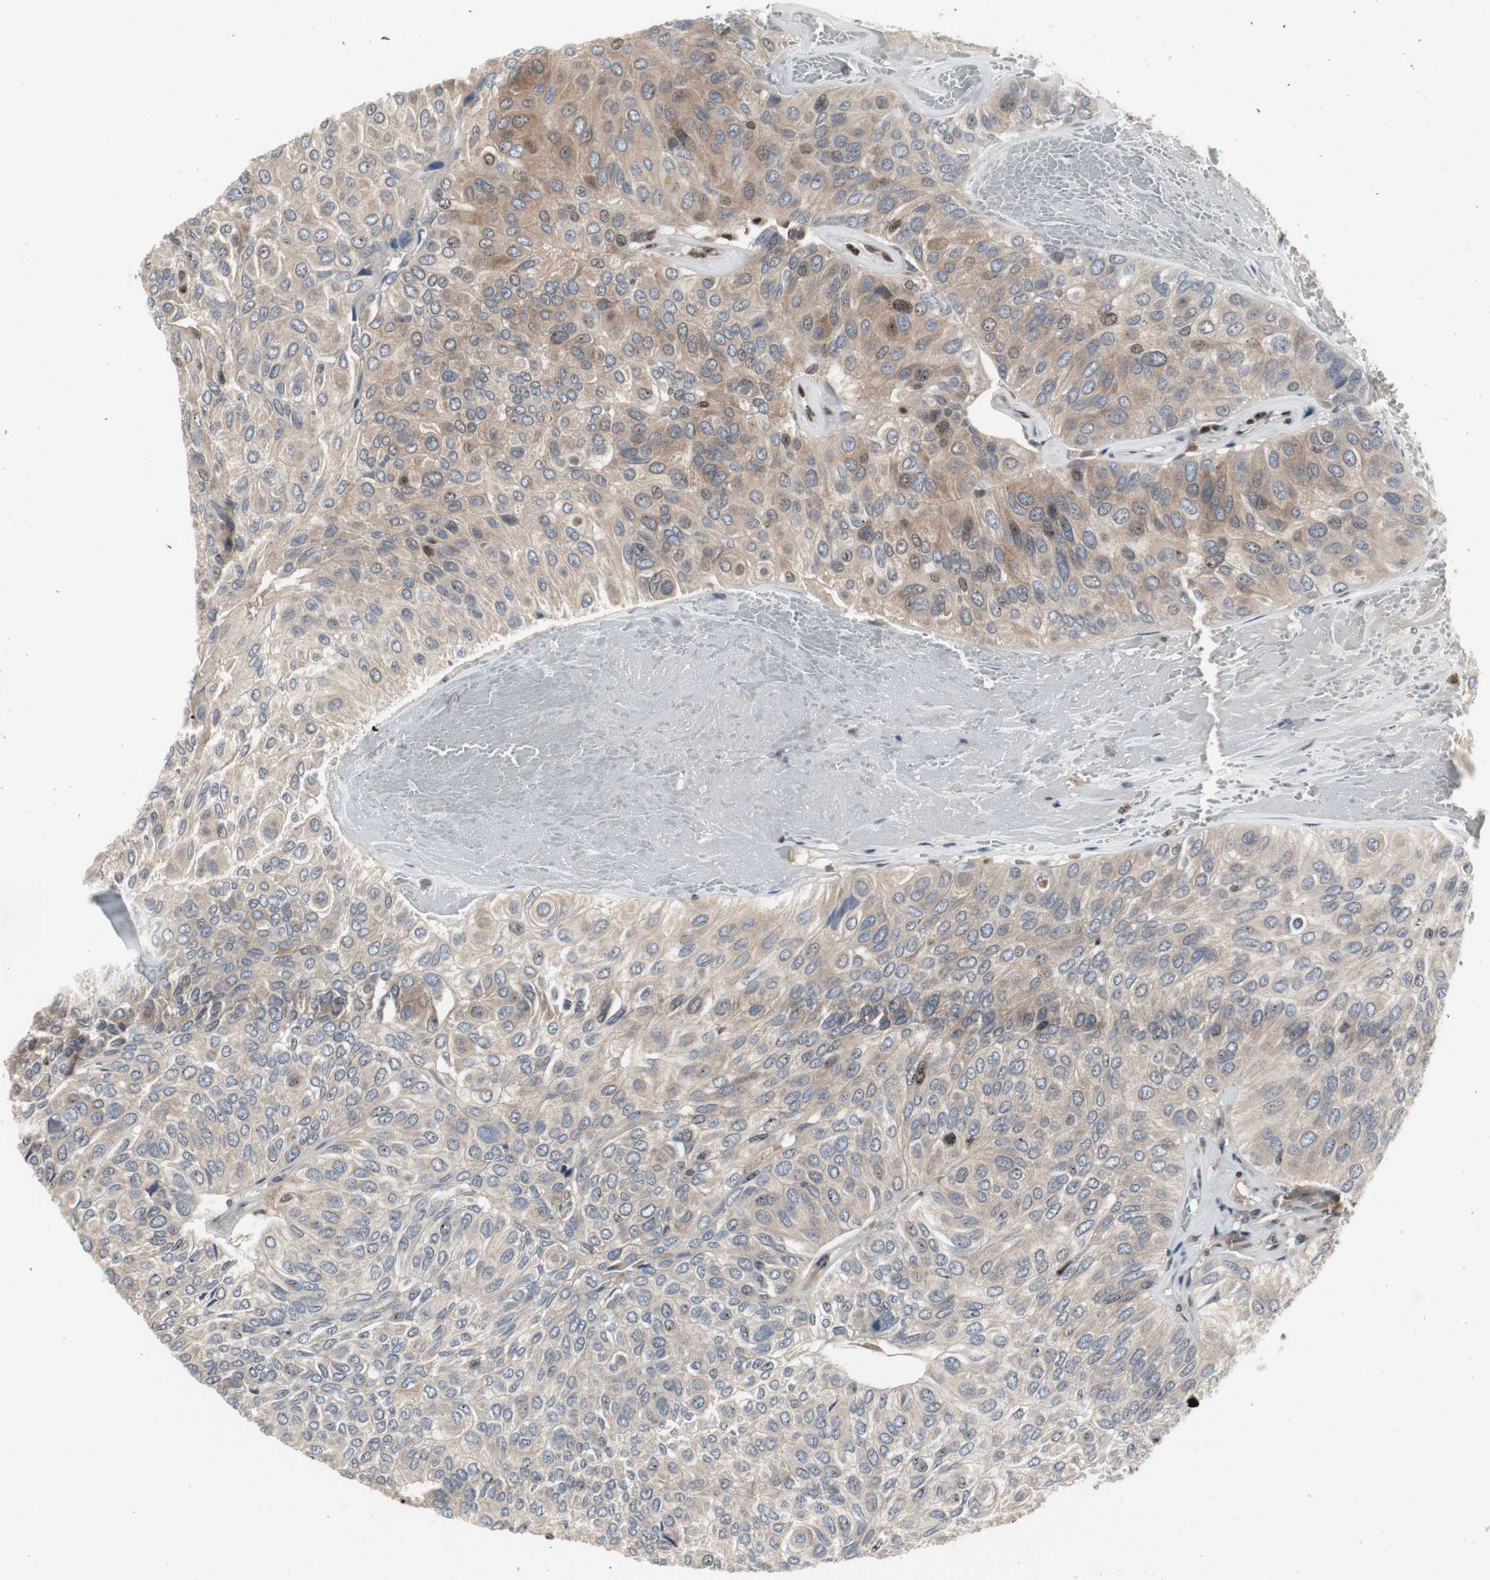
{"staining": {"intensity": "weak", "quantity": "25%-75%", "location": "cytoplasmic/membranous"}, "tissue": "urothelial cancer", "cell_type": "Tumor cells", "image_type": "cancer", "snomed": [{"axis": "morphology", "description": "Urothelial carcinoma, High grade"}, {"axis": "topography", "description": "Urinary bladder"}], "caption": "Protein staining exhibits weak cytoplasmic/membranous positivity in approximately 25%-75% of tumor cells in urothelial carcinoma (high-grade).", "gene": "GRK2", "patient": {"sex": "male", "age": 66}}